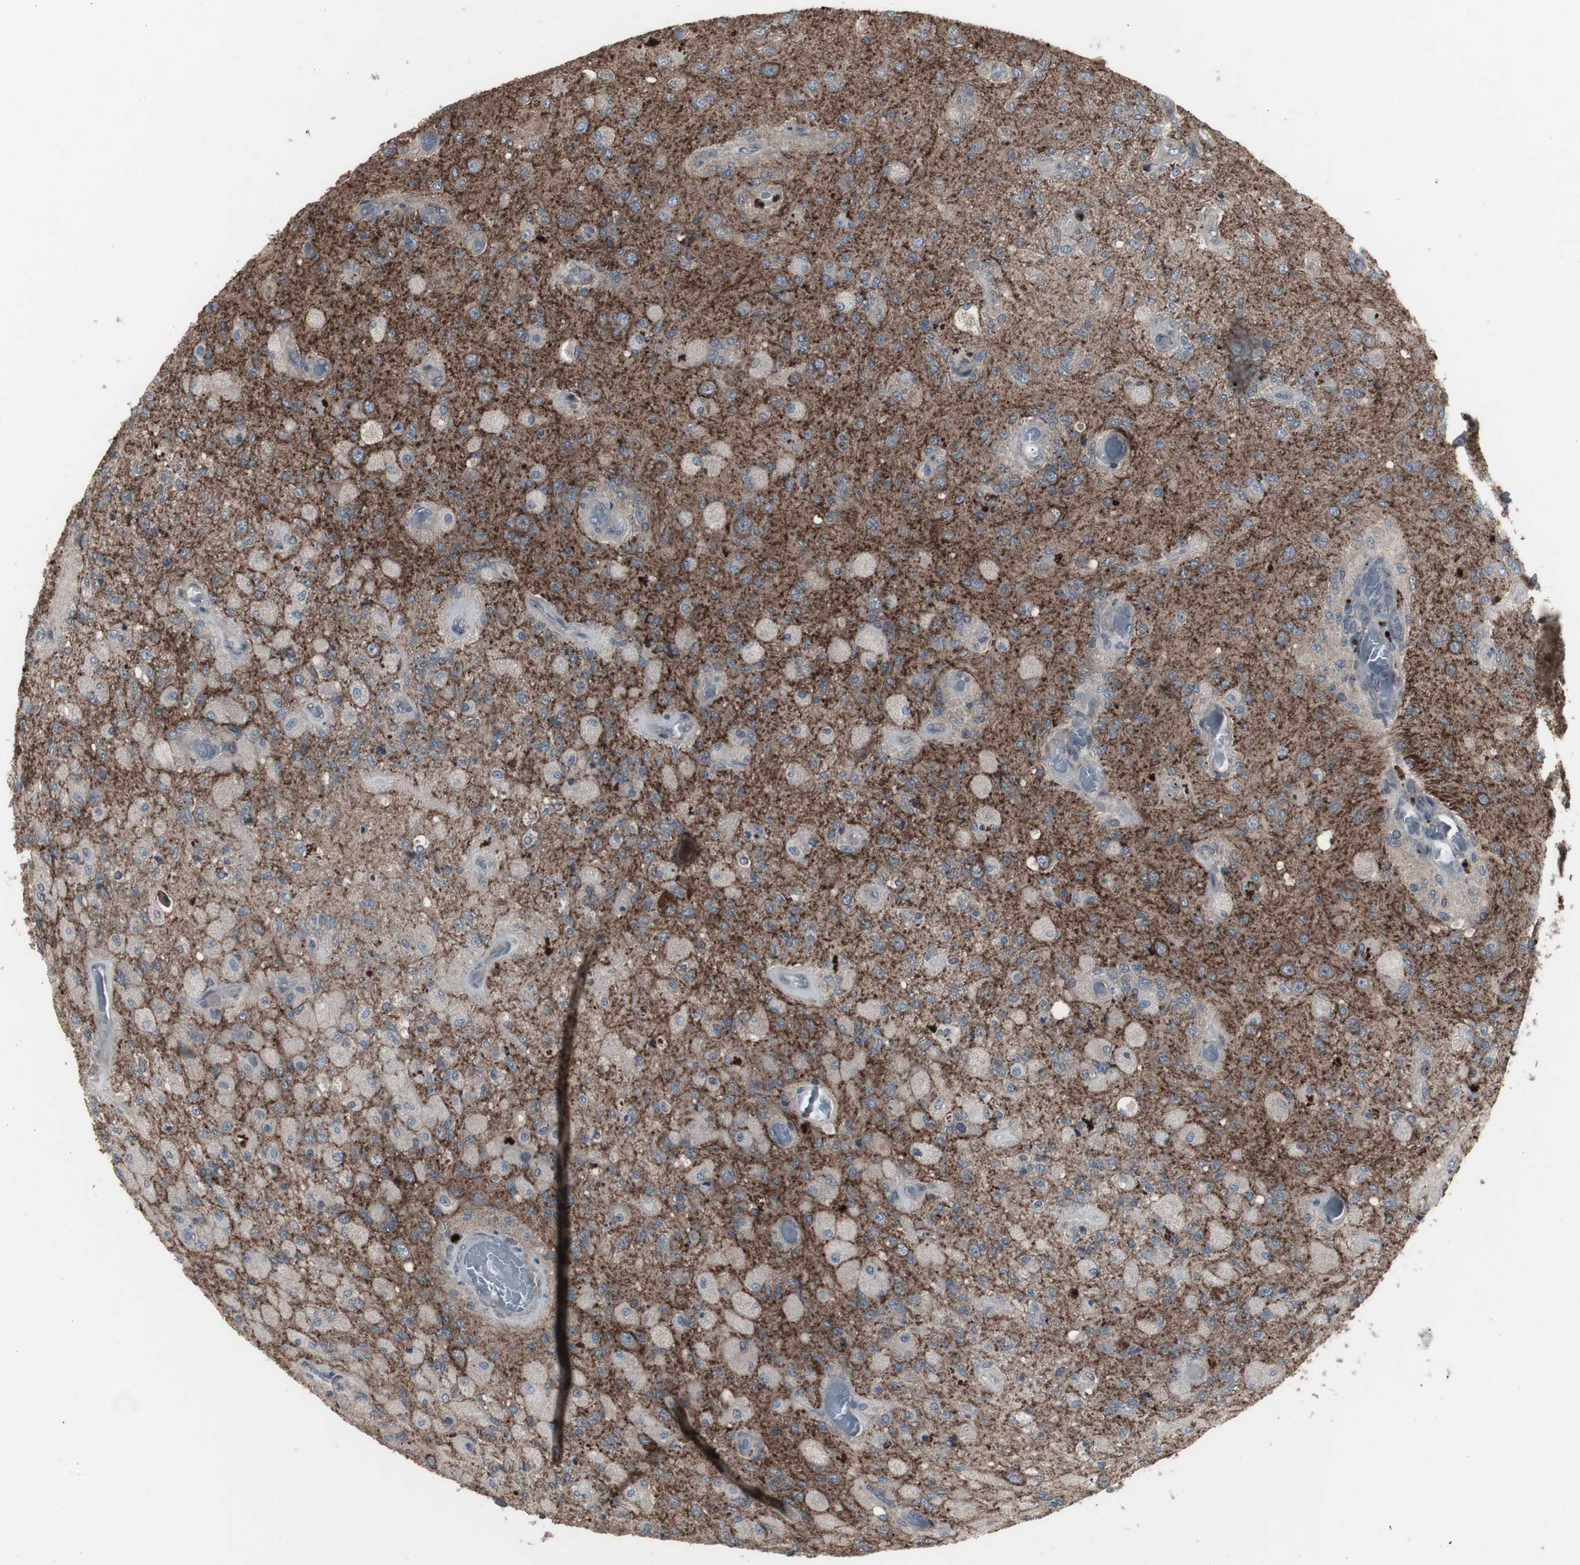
{"staining": {"intensity": "weak", "quantity": "<25%", "location": "cytoplasmic/membranous"}, "tissue": "glioma", "cell_type": "Tumor cells", "image_type": "cancer", "snomed": [{"axis": "morphology", "description": "Normal tissue, NOS"}, {"axis": "morphology", "description": "Glioma, malignant, High grade"}, {"axis": "topography", "description": "Cerebral cortex"}], "caption": "Tumor cells are negative for brown protein staining in high-grade glioma (malignant).", "gene": "SSTR2", "patient": {"sex": "male", "age": 77}}